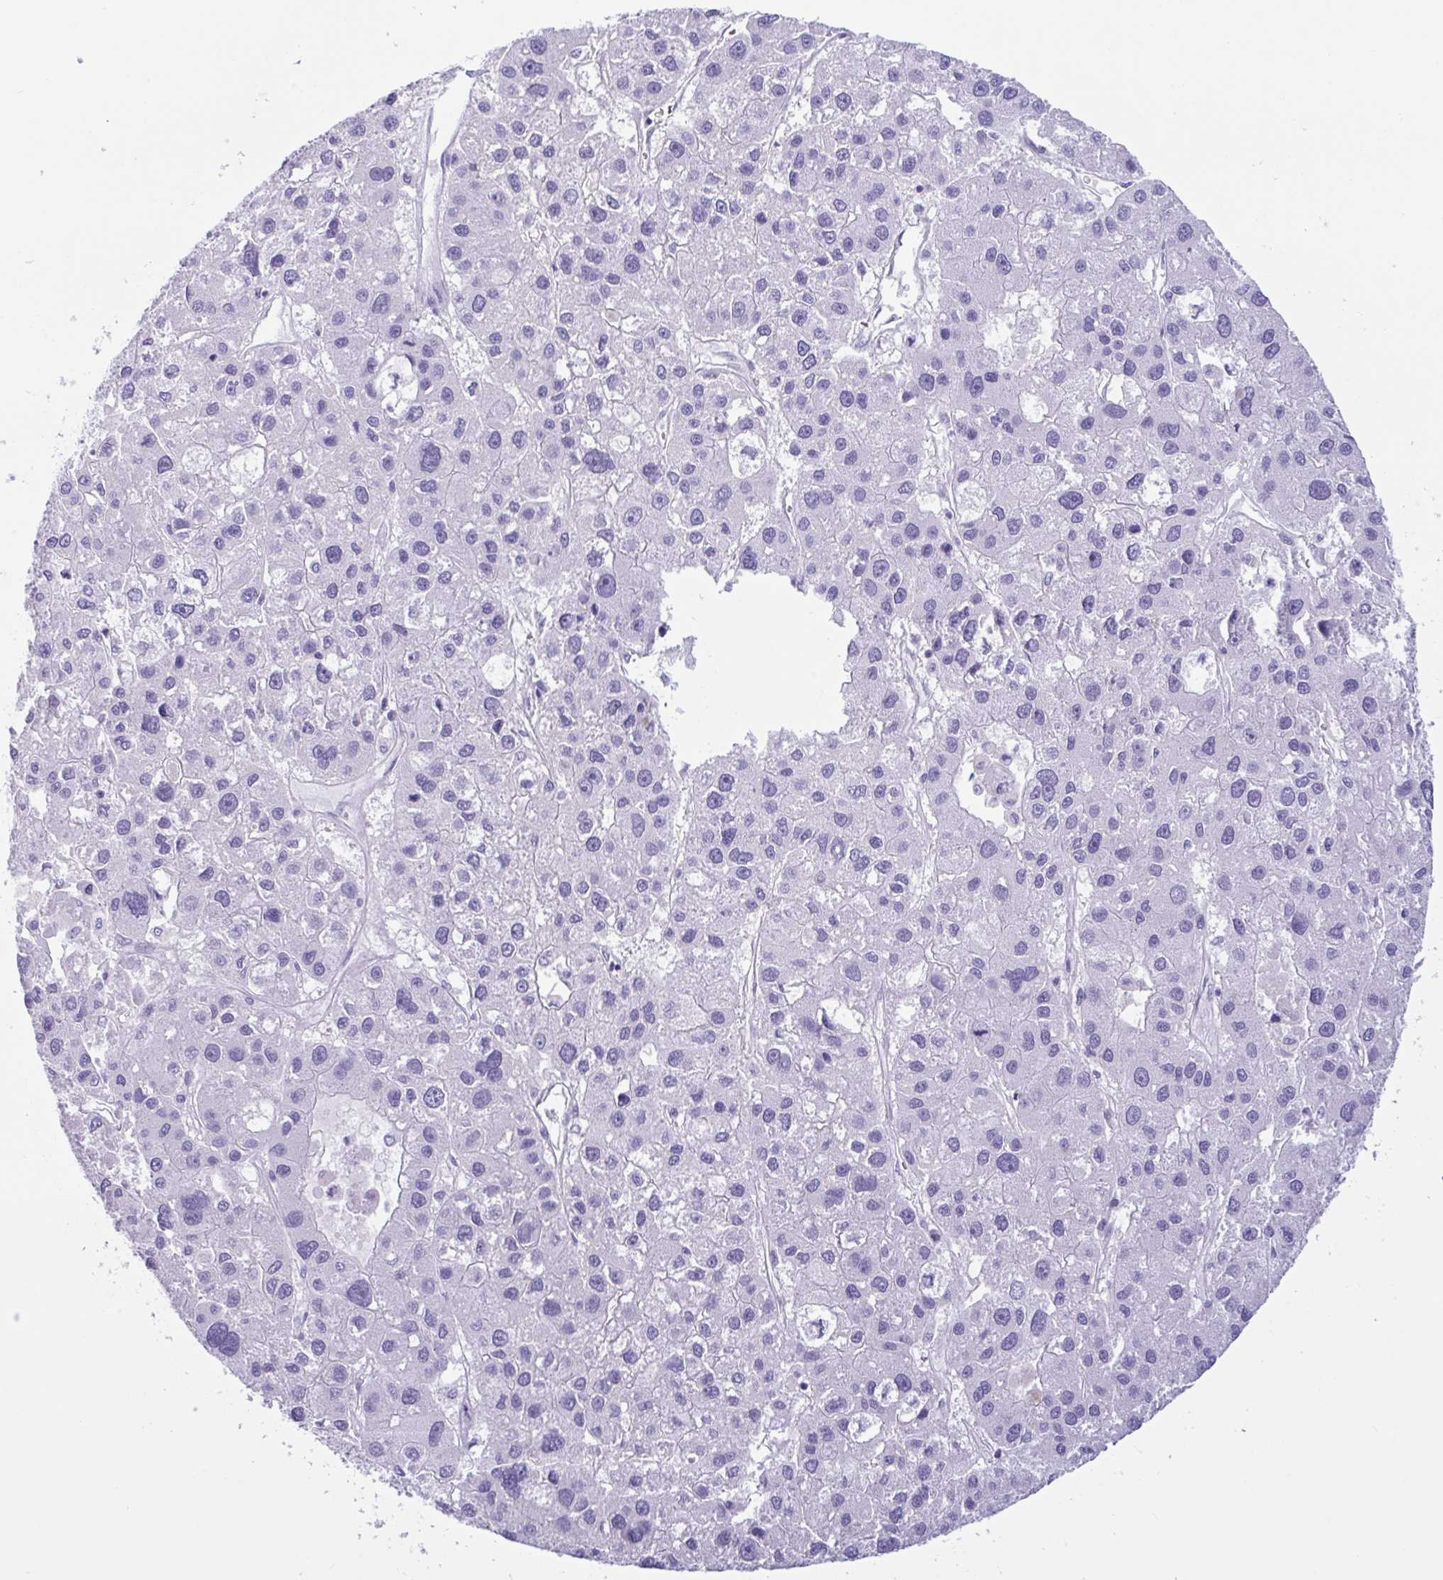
{"staining": {"intensity": "negative", "quantity": "none", "location": "none"}, "tissue": "liver cancer", "cell_type": "Tumor cells", "image_type": "cancer", "snomed": [{"axis": "morphology", "description": "Carcinoma, Hepatocellular, NOS"}, {"axis": "topography", "description": "Liver"}], "caption": "This photomicrograph is of liver hepatocellular carcinoma stained with IHC to label a protein in brown with the nuclei are counter-stained blue. There is no positivity in tumor cells.", "gene": "CTSE", "patient": {"sex": "male", "age": 73}}